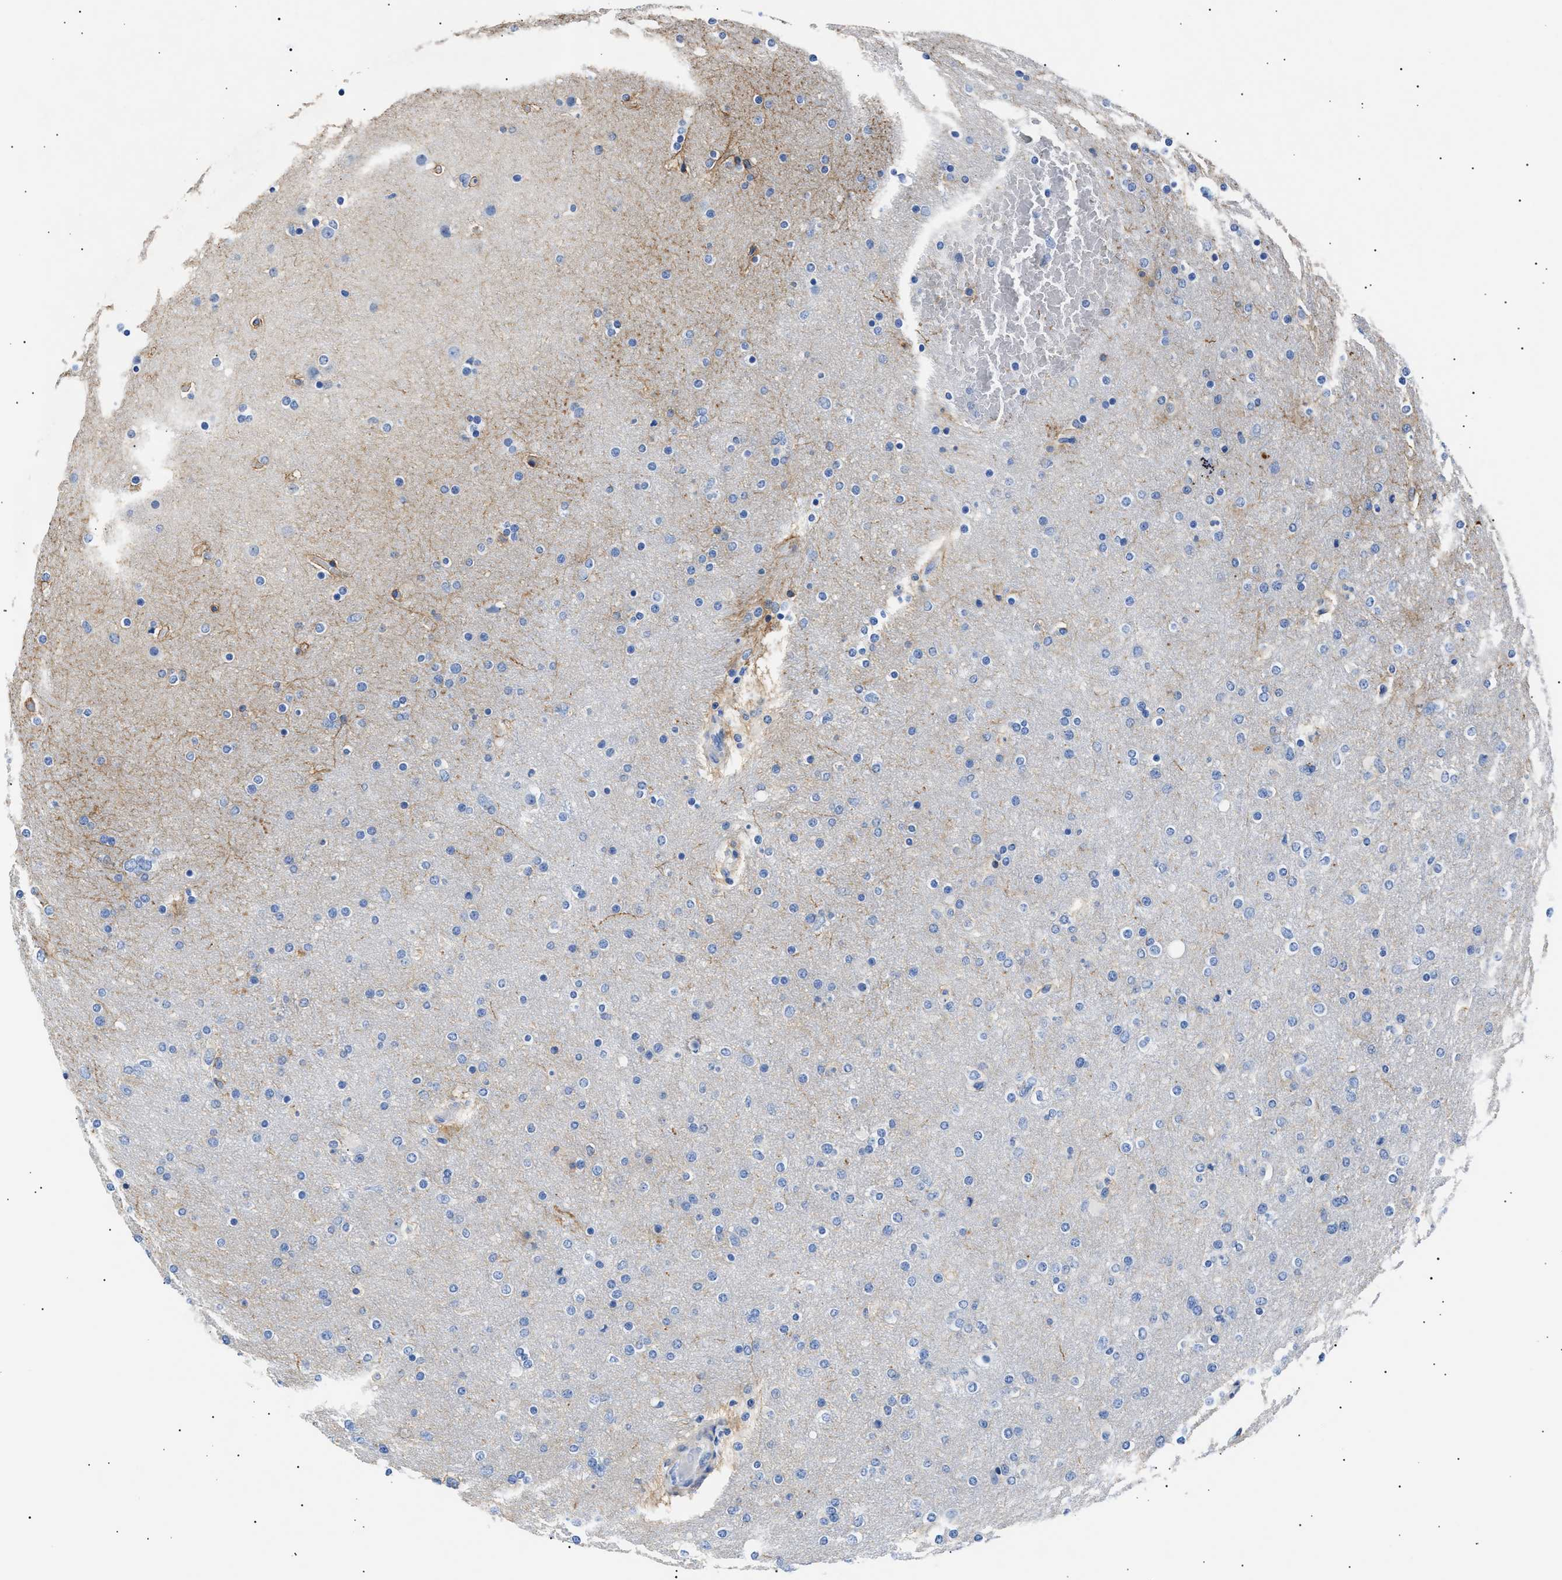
{"staining": {"intensity": "negative", "quantity": "none", "location": "none"}, "tissue": "glioma", "cell_type": "Tumor cells", "image_type": "cancer", "snomed": [{"axis": "morphology", "description": "Glioma, malignant, High grade"}, {"axis": "topography", "description": "Cerebral cortex"}], "caption": "Tumor cells show no significant expression in malignant glioma (high-grade). (DAB immunohistochemistry with hematoxylin counter stain).", "gene": "HEMGN", "patient": {"sex": "female", "age": 36}}